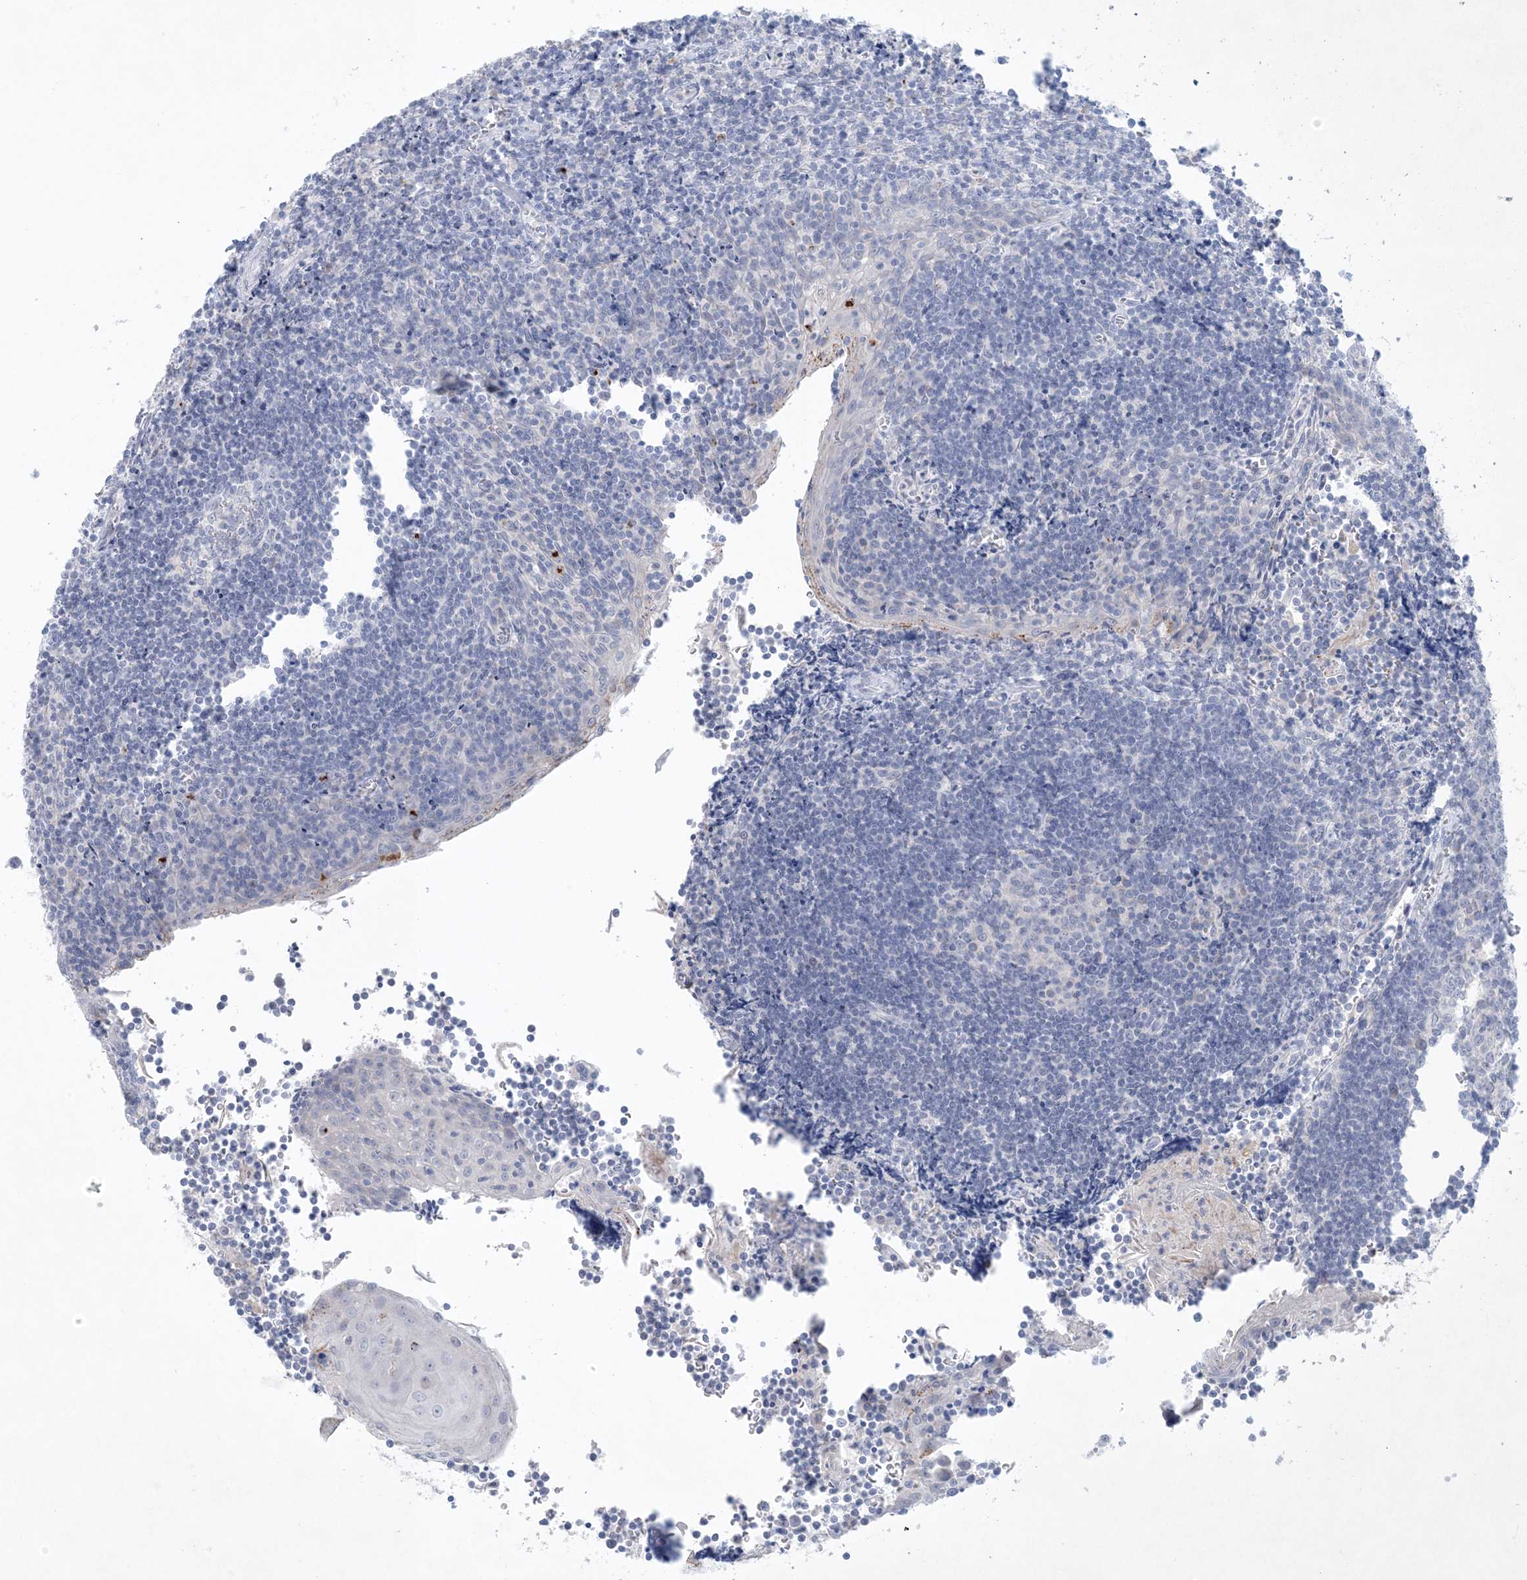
{"staining": {"intensity": "negative", "quantity": "none", "location": "none"}, "tissue": "tonsil", "cell_type": "Germinal center cells", "image_type": "normal", "snomed": [{"axis": "morphology", "description": "Normal tissue, NOS"}, {"axis": "topography", "description": "Tonsil"}], "caption": "Image shows no significant protein expression in germinal center cells of unremarkable tonsil.", "gene": "GABRG1", "patient": {"sex": "male", "age": 27}}